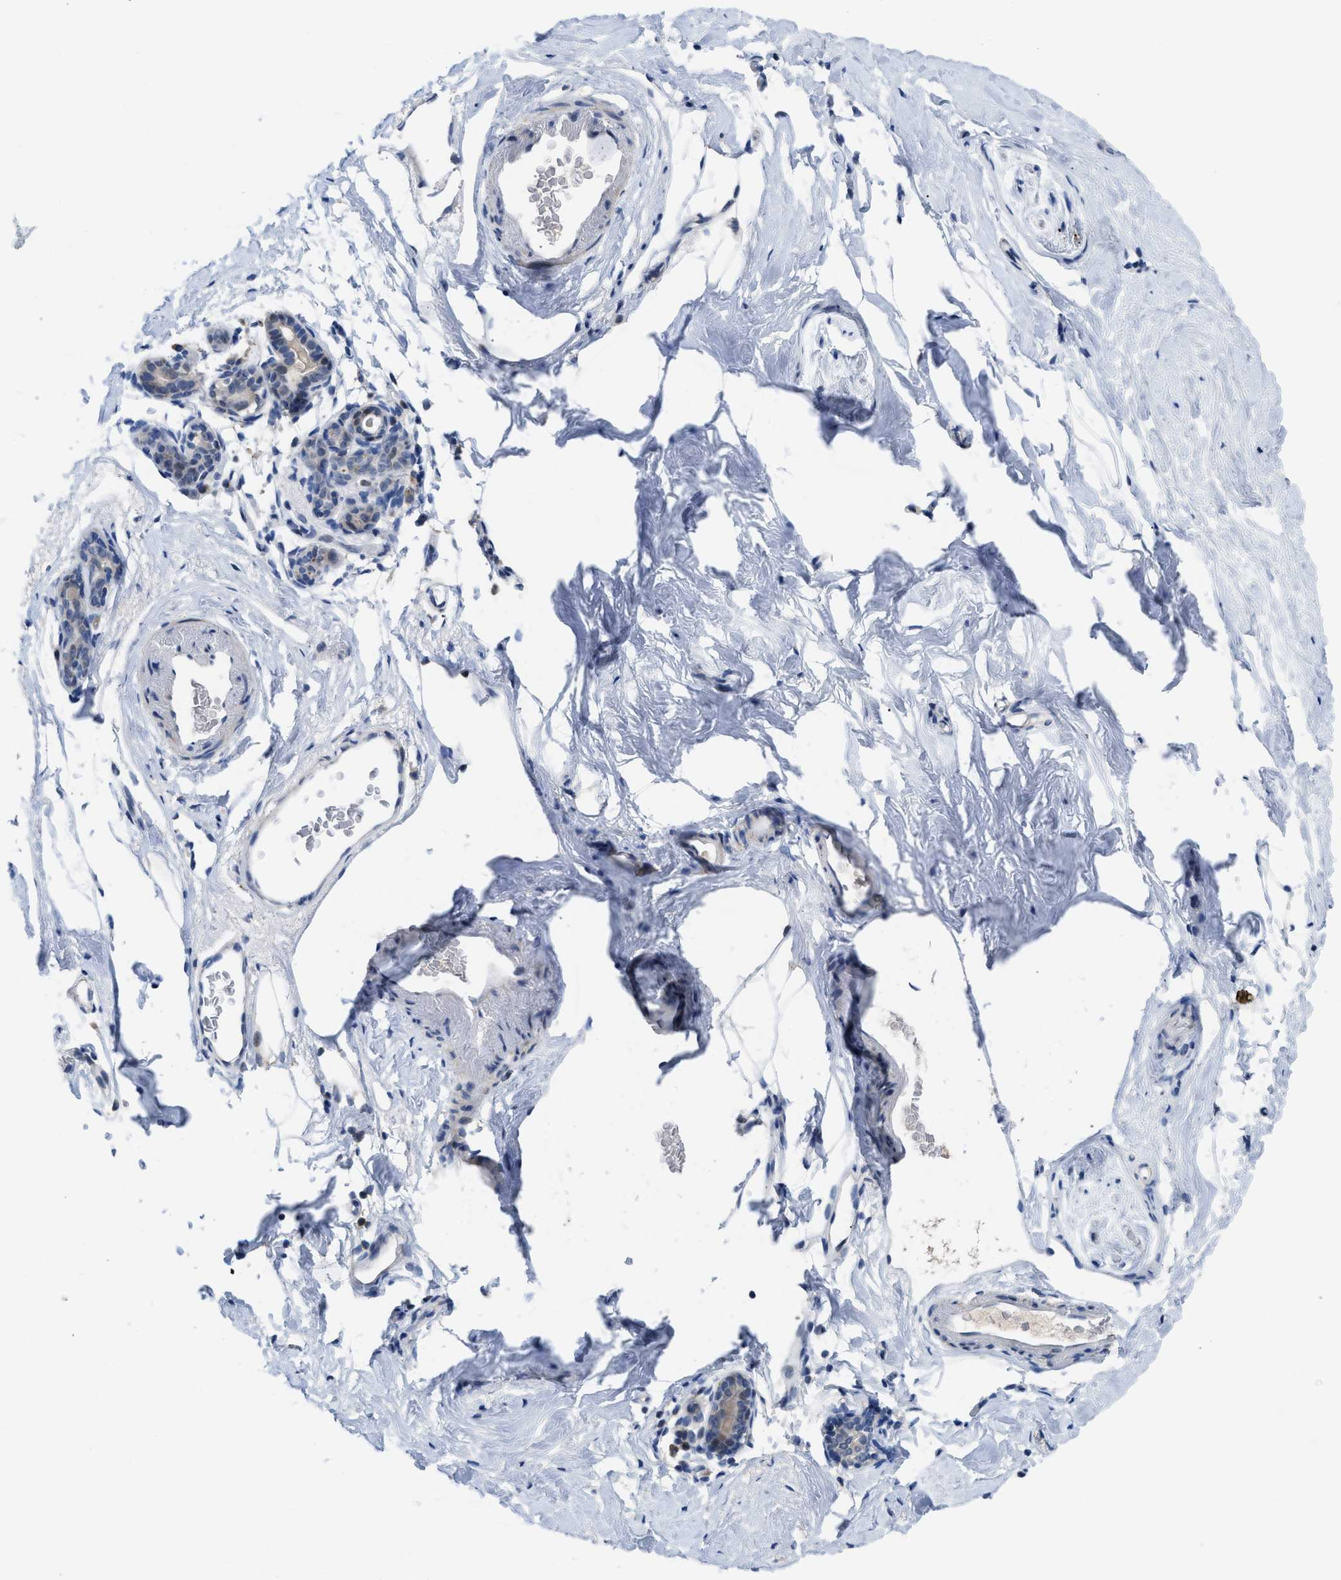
{"staining": {"intensity": "negative", "quantity": "none", "location": "none"}, "tissue": "breast", "cell_type": "Adipocytes", "image_type": "normal", "snomed": [{"axis": "morphology", "description": "Normal tissue, NOS"}, {"axis": "topography", "description": "Breast"}], "caption": "Immunohistochemistry (IHC) micrograph of unremarkable human breast stained for a protein (brown), which exhibits no expression in adipocytes.", "gene": "SETDB1", "patient": {"sex": "female", "age": 62}}